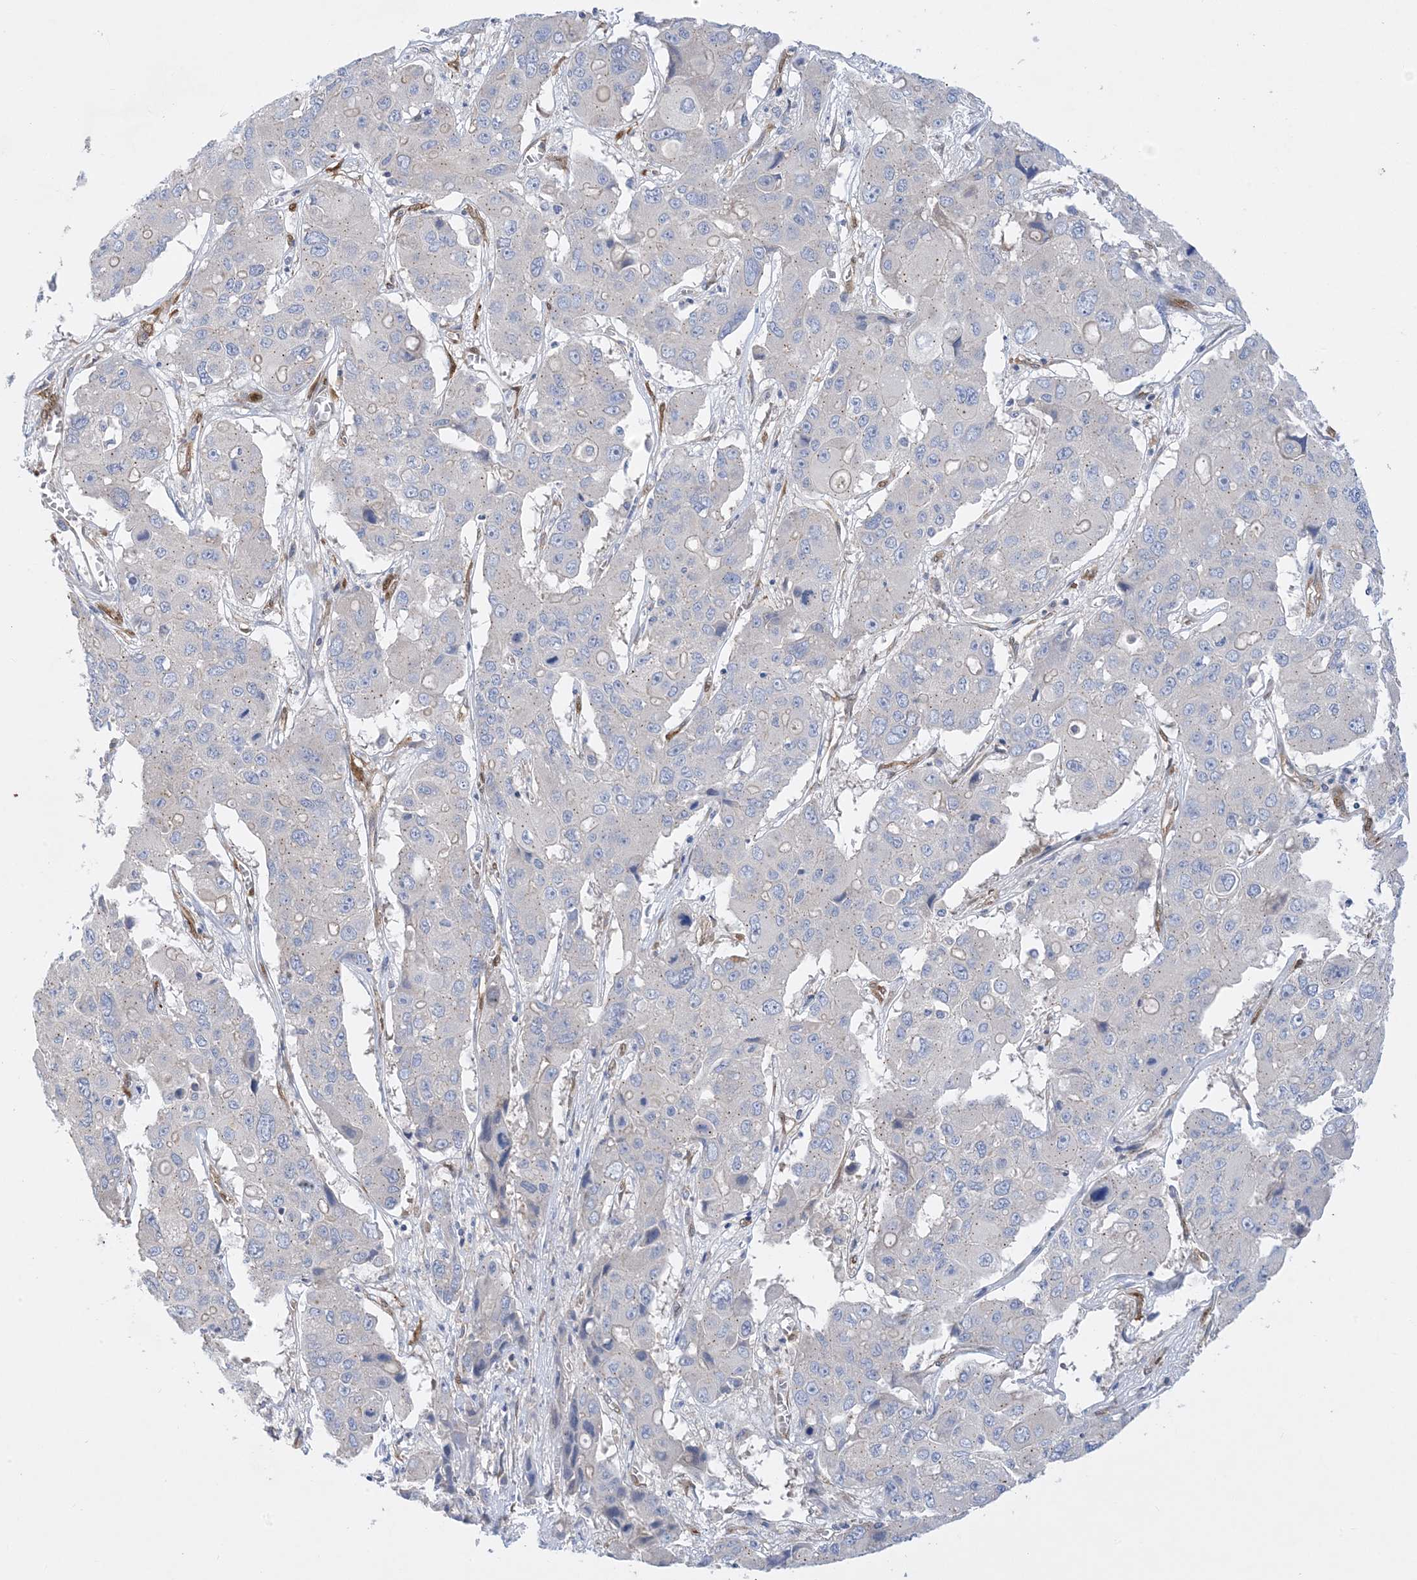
{"staining": {"intensity": "negative", "quantity": "none", "location": "none"}, "tissue": "liver cancer", "cell_type": "Tumor cells", "image_type": "cancer", "snomed": [{"axis": "morphology", "description": "Cholangiocarcinoma"}, {"axis": "topography", "description": "Liver"}], "caption": "Human liver cancer stained for a protein using IHC demonstrates no staining in tumor cells.", "gene": "RBMS3", "patient": {"sex": "male", "age": 67}}